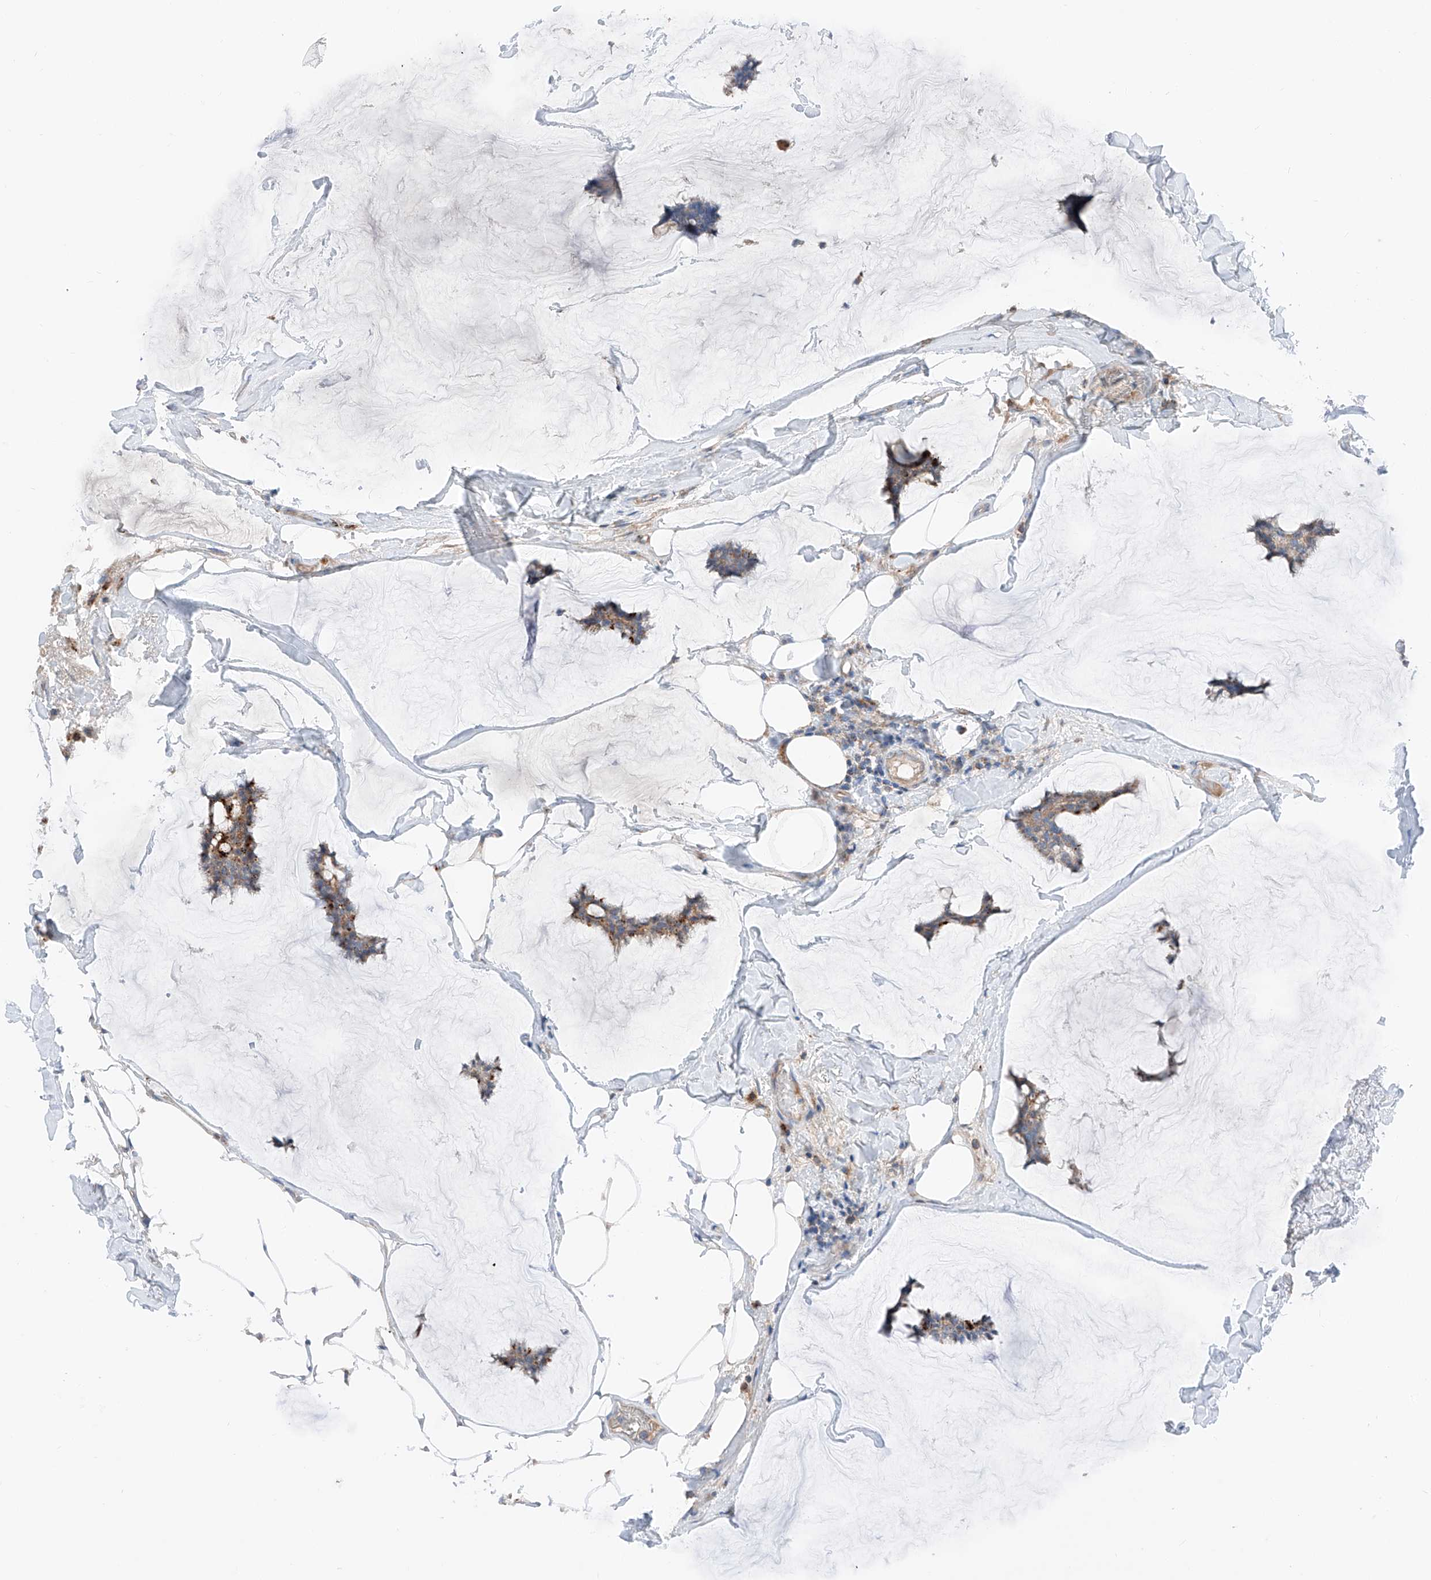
{"staining": {"intensity": "moderate", "quantity": "25%-75%", "location": "cytoplasmic/membranous"}, "tissue": "breast cancer", "cell_type": "Tumor cells", "image_type": "cancer", "snomed": [{"axis": "morphology", "description": "Duct carcinoma"}, {"axis": "topography", "description": "Breast"}], "caption": "High-magnification brightfield microscopy of invasive ductal carcinoma (breast) stained with DAB (brown) and counterstained with hematoxylin (blue). tumor cells exhibit moderate cytoplasmic/membranous positivity is seen in approximately25%-75% of cells.", "gene": "MRAP", "patient": {"sex": "female", "age": 93}}